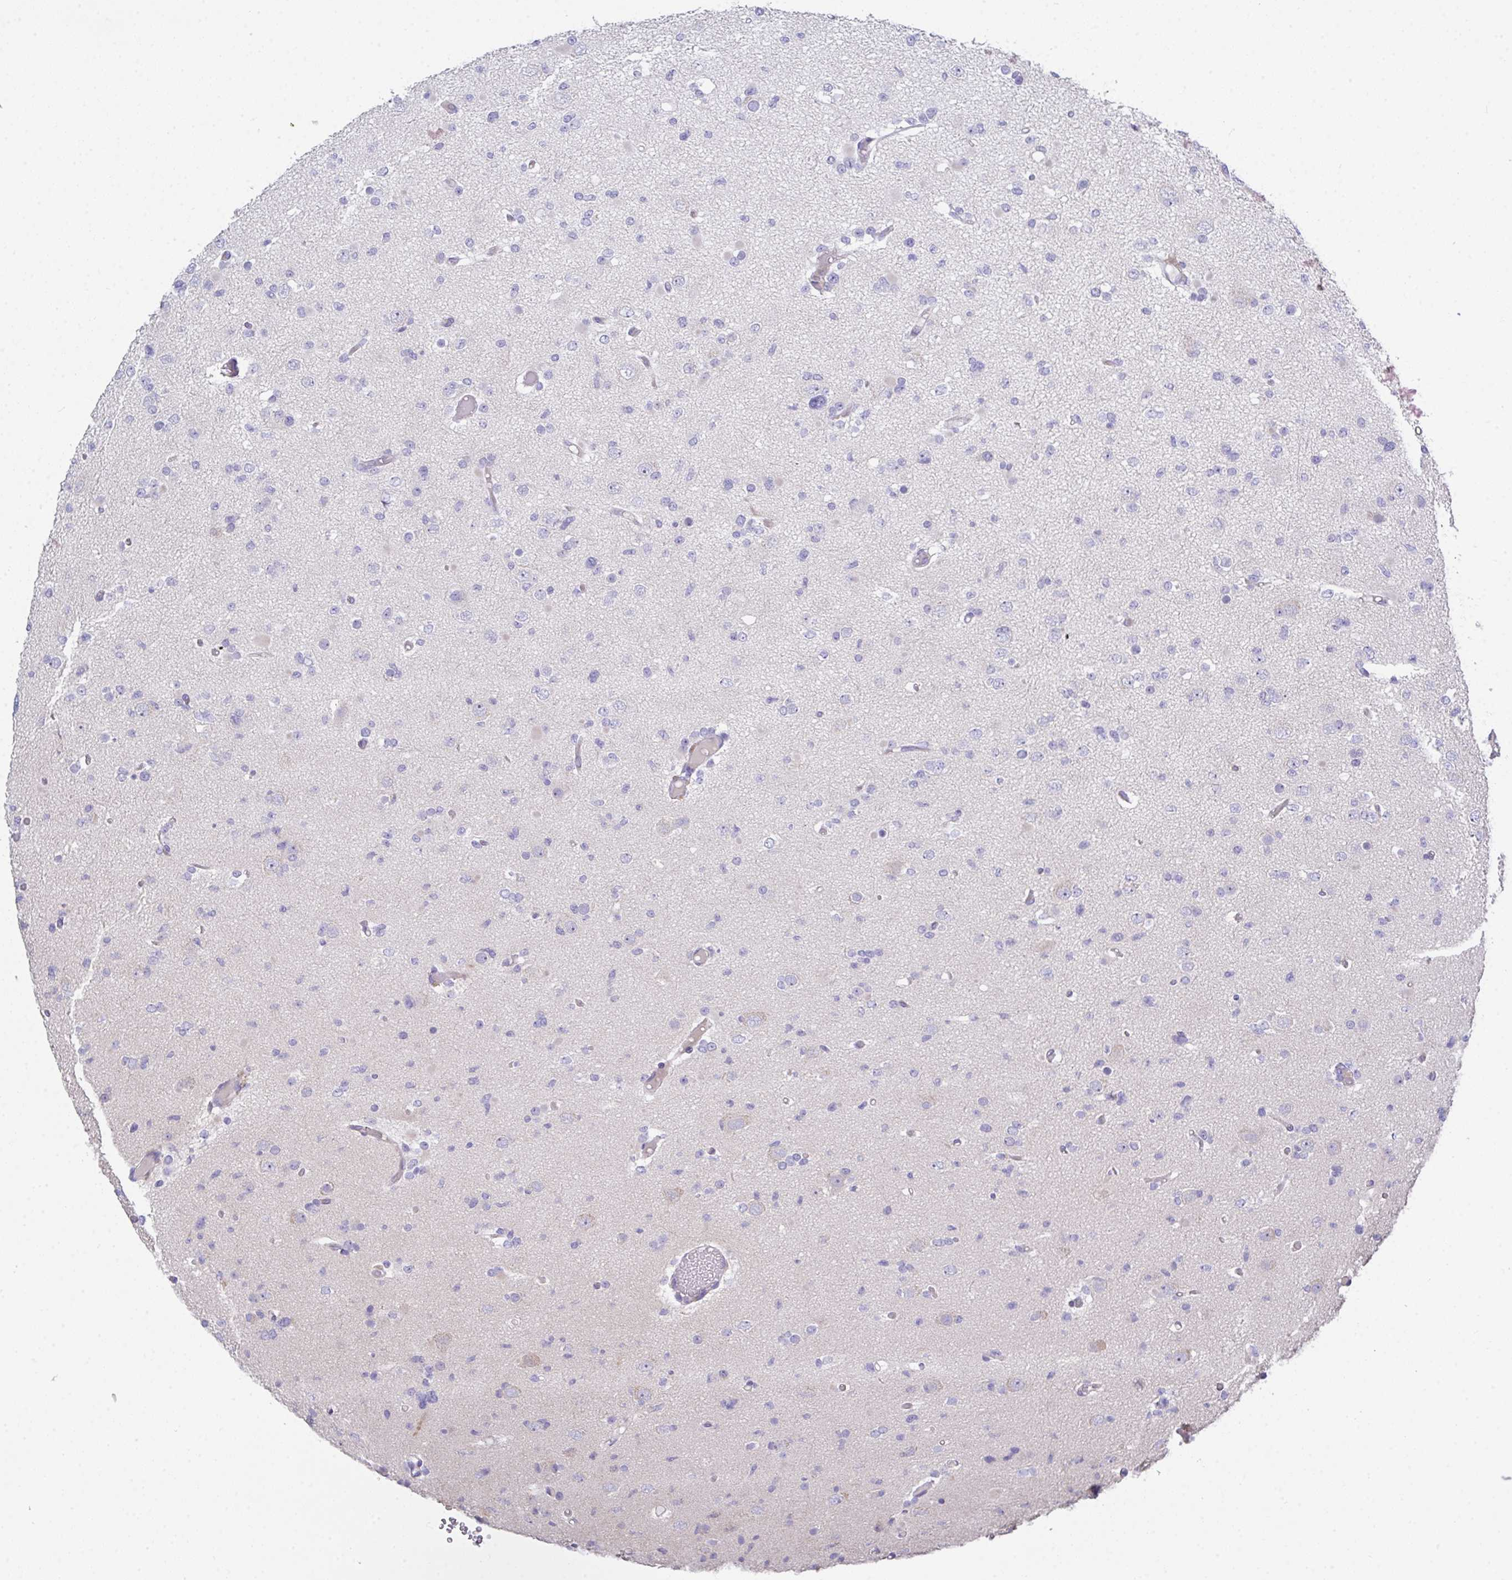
{"staining": {"intensity": "negative", "quantity": "none", "location": "none"}, "tissue": "glioma", "cell_type": "Tumor cells", "image_type": "cancer", "snomed": [{"axis": "morphology", "description": "Glioma, malignant, Low grade"}, {"axis": "topography", "description": "Brain"}], "caption": "Tumor cells are negative for brown protein staining in low-grade glioma (malignant).", "gene": "FBXO47", "patient": {"sex": "female", "age": 22}}